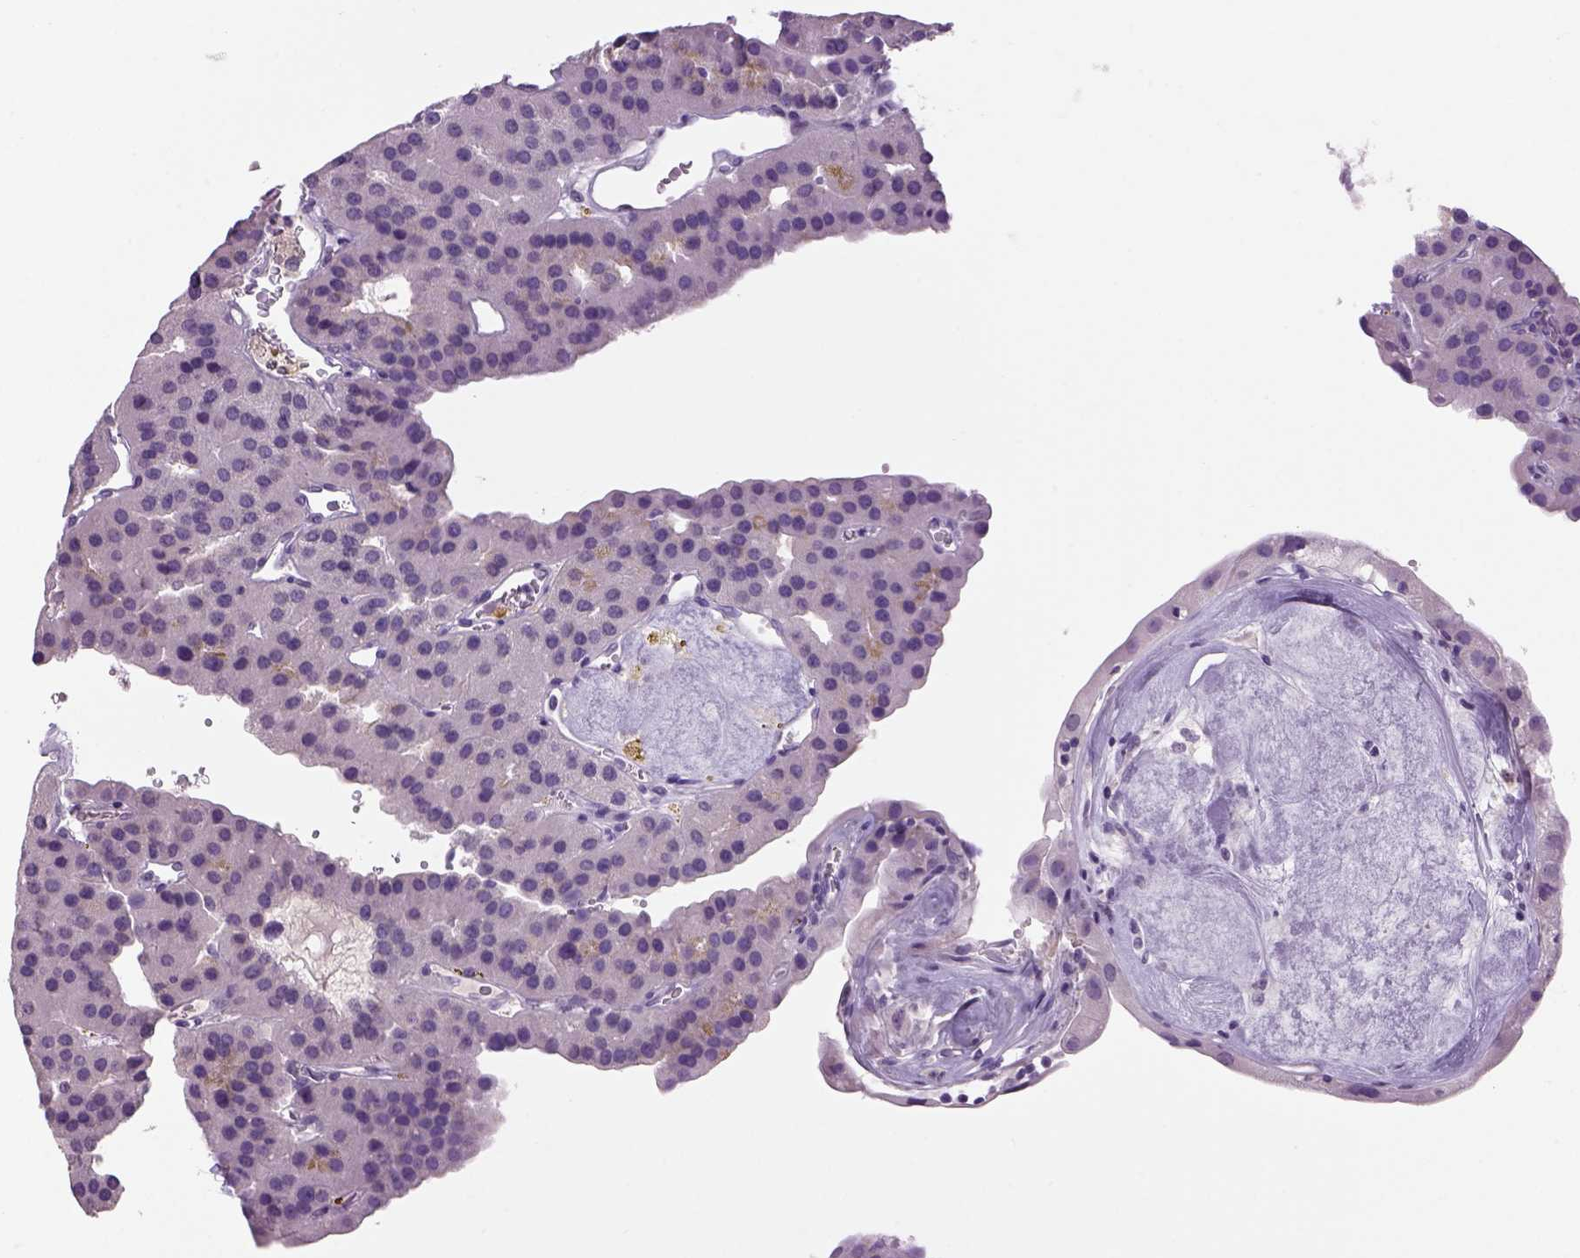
{"staining": {"intensity": "negative", "quantity": "none", "location": "none"}, "tissue": "parathyroid gland", "cell_type": "Glandular cells", "image_type": "normal", "snomed": [{"axis": "morphology", "description": "Normal tissue, NOS"}, {"axis": "morphology", "description": "Adenoma, NOS"}, {"axis": "topography", "description": "Parathyroid gland"}], "caption": "Immunohistochemical staining of normal human parathyroid gland demonstrates no significant positivity in glandular cells. (DAB (3,3'-diaminobenzidine) IHC visualized using brightfield microscopy, high magnification).", "gene": "DBH", "patient": {"sex": "female", "age": 86}}